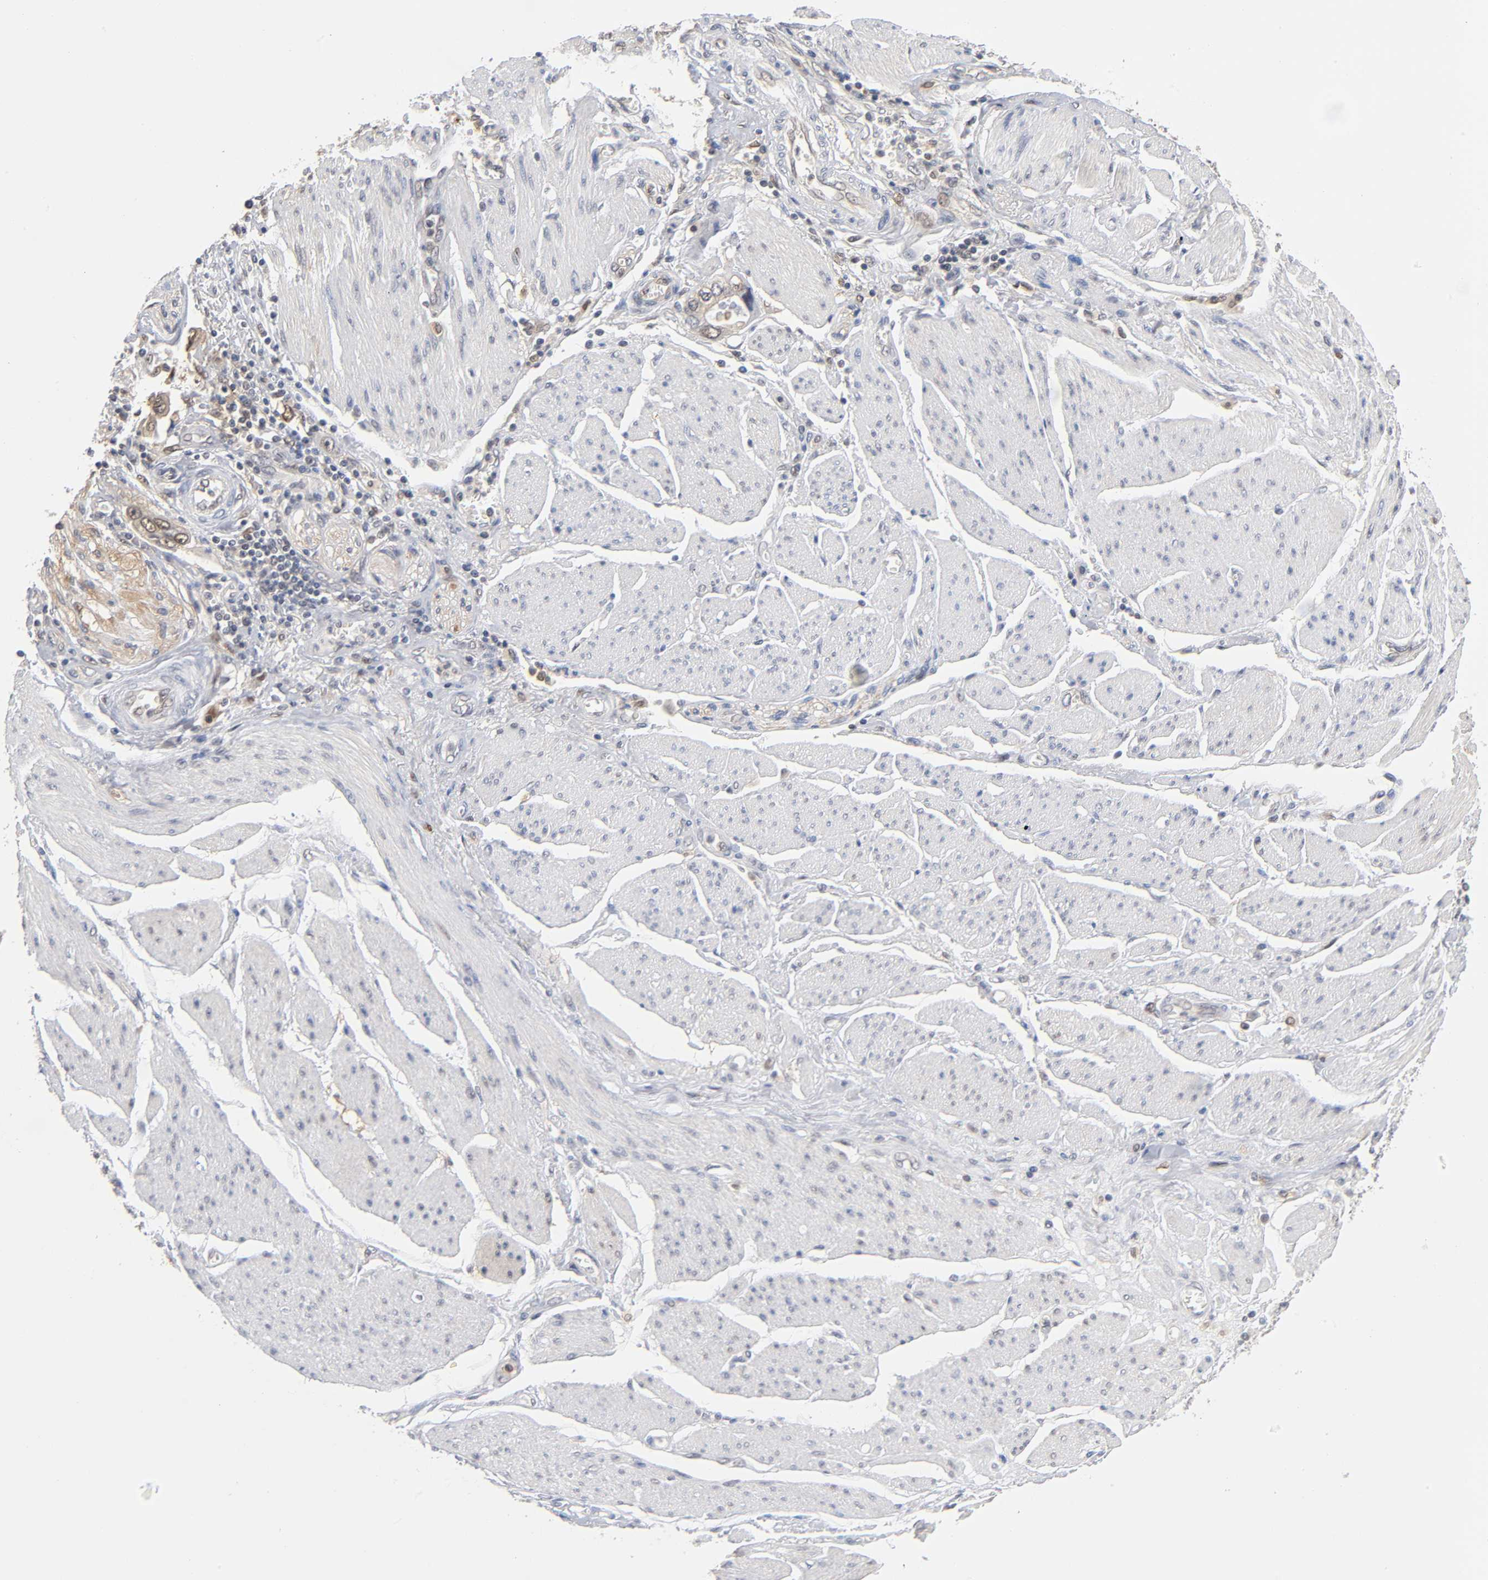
{"staining": {"intensity": "moderate", "quantity": "<25%", "location": "cytoplasmic/membranous"}, "tissue": "stomach cancer", "cell_type": "Tumor cells", "image_type": "cancer", "snomed": [{"axis": "morphology", "description": "Adenocarcinoma, NOS"}, {"axis": "topography", "description": "Pancreas"}, {"axis": "topography", "description": "Stomach, upper"}], "caption": "High-power microscopy captured an IHC image of adenocarcinoma (stomach), revealing moderate cytoplasmic/membranous expression in about <25% of tumor cells.", "gene": "DFFB", "patient": {"sex": "male", "age": 77}}